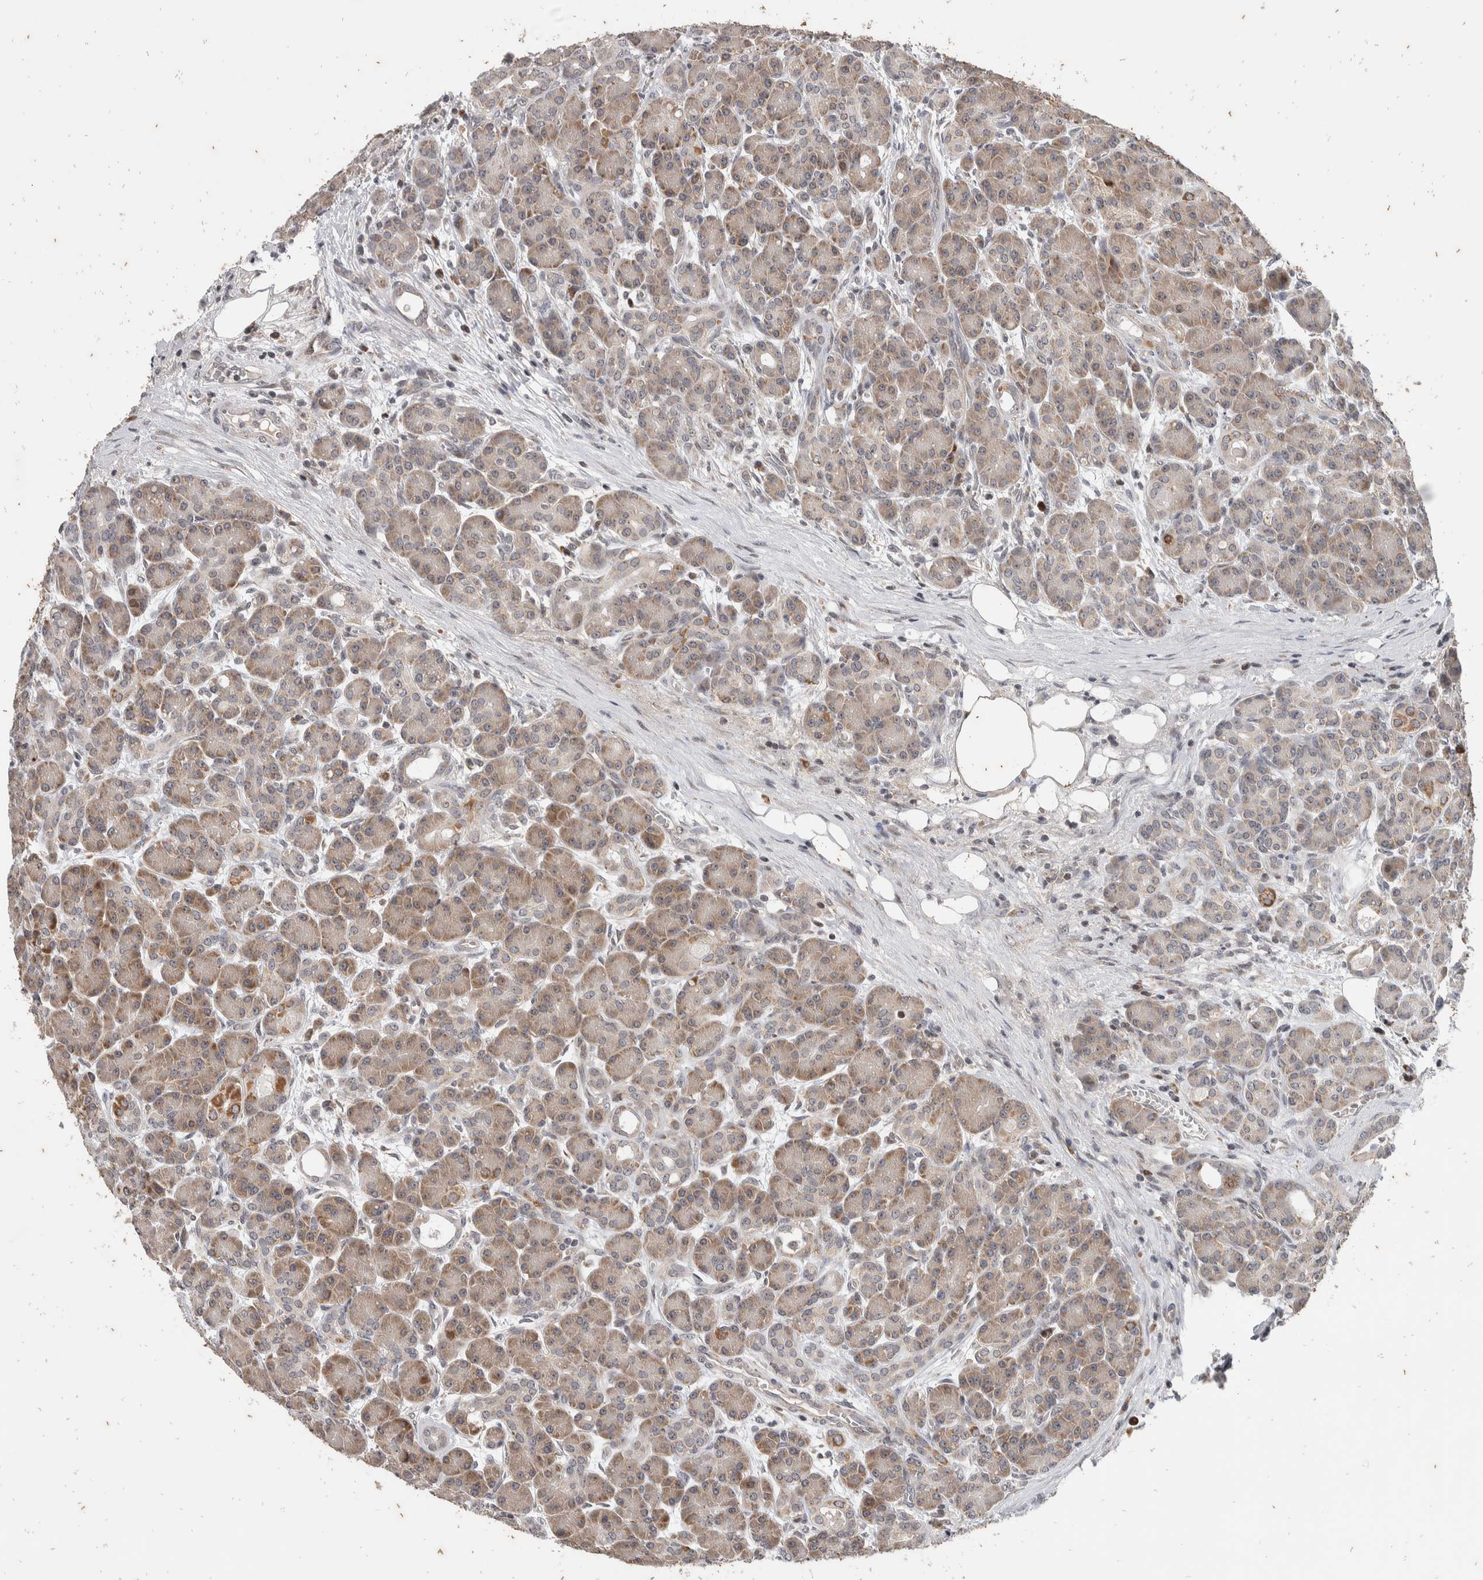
{"staining": {"intensity": "moderate", "quantity": ">75%", "location": "cytoplasmic/membranous"}, "tissue": "pancreas", "cell_type": "Exocrine glandular cells", "image_type": "normal", "snomed": [{"axis": "morphology", "description": "Normal tissue, NOS"}, {"axis": "topography", "description": "Pancreas"}], "caption": "Immunohistochemical staining of benign pancreas reveals moderate cytoplasmic/membranous protein staining in about >75% of exocrine glandular cells.", "gene": "ATXN7L1", "patient": {"sex": "male", "age": 63}}